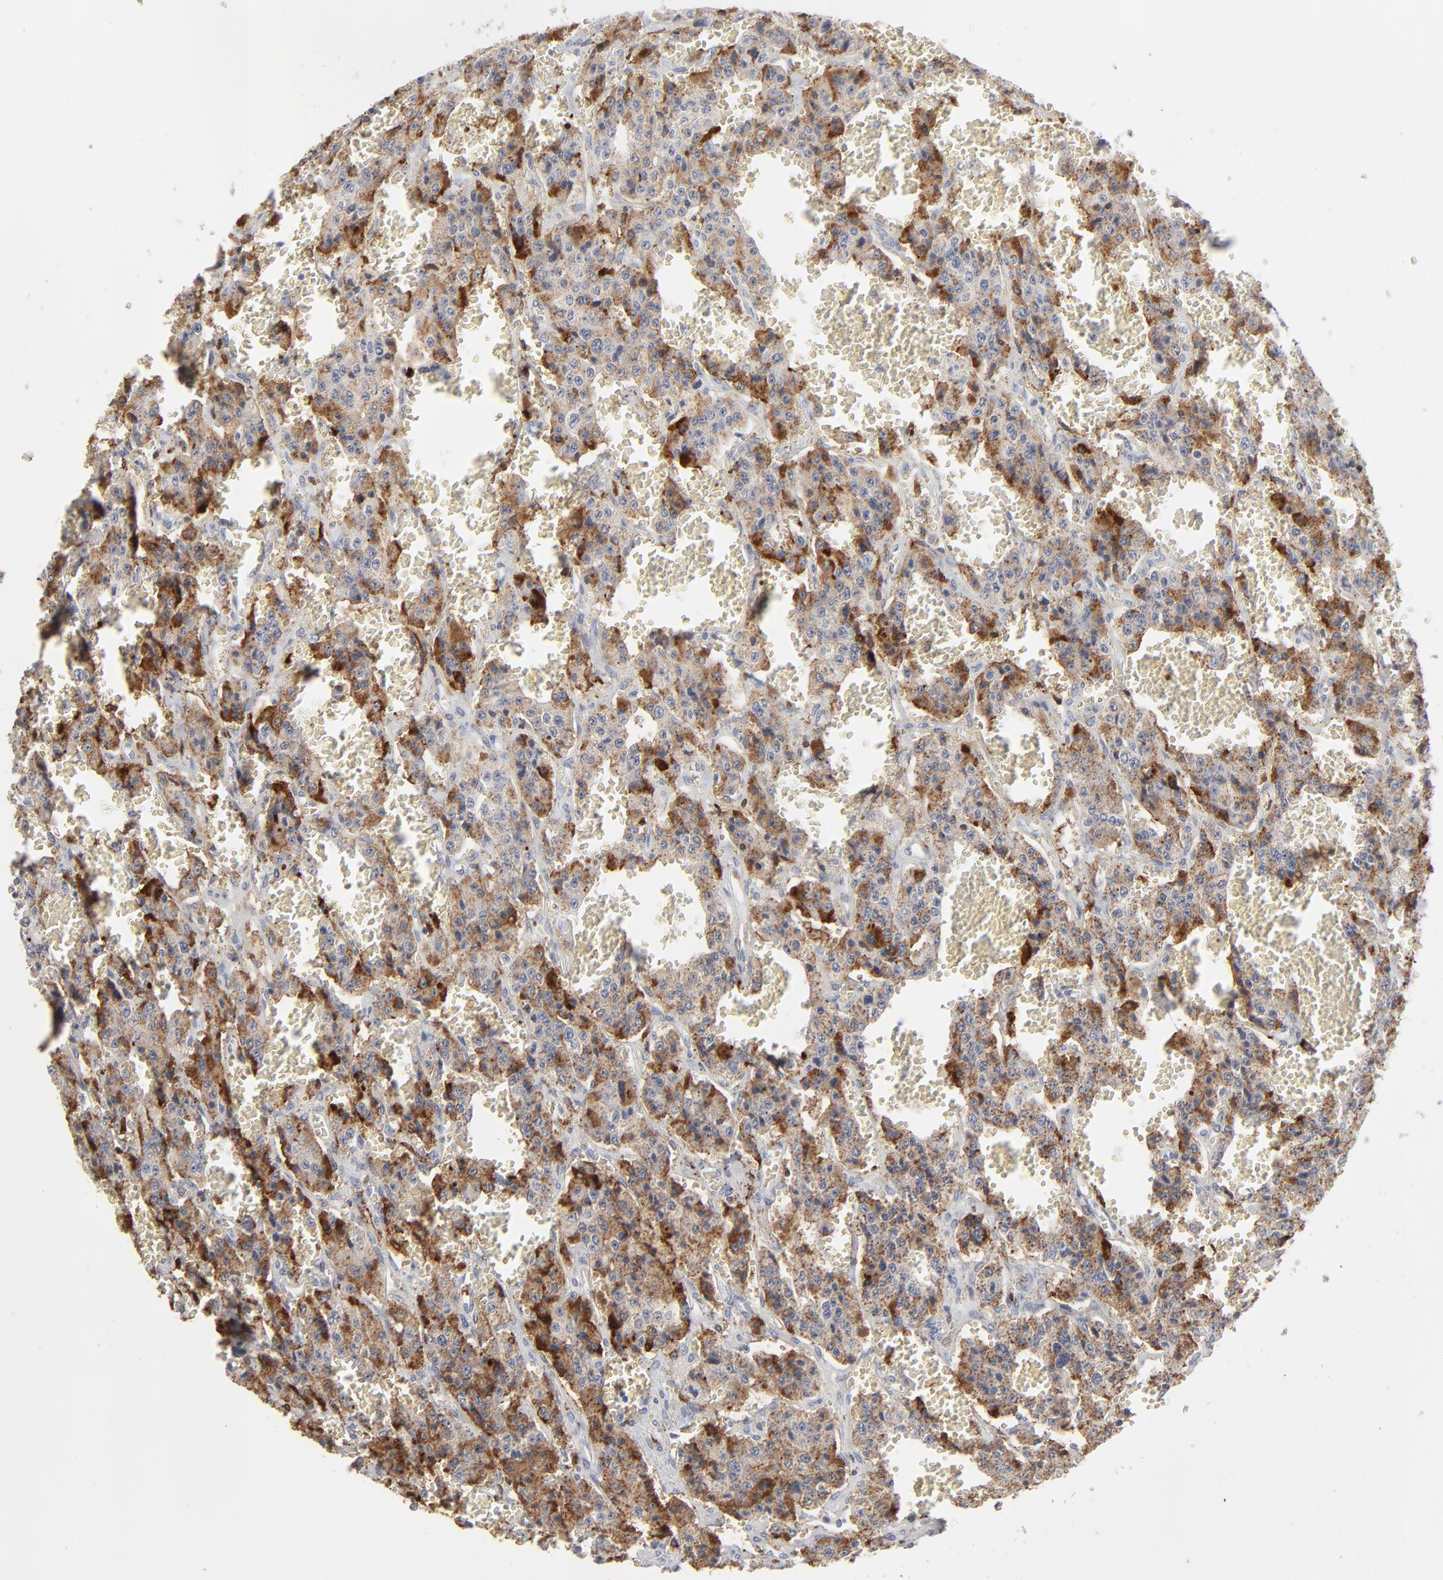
{"staining": {"intensity": "moderate", "quantity": "25%-75%", "location": "cytoplasmic/membranous"}, "tissue": "carcinoid", "cell_type": "Tumor cells", "image_type": "cancer", "snomed": [{"axis": "morphology", "description": "Carcinoid, malignant, NOS"}, {"axis": "topography", "description": "Small intestine"}], "caption": "The photomicrograph shows staining of carcinoid (malignant), revealing moderate cytoplasmic/membranous protein staining (brown color) within tumor cells.", "gene": "ANXA5", "patient": {"sex": "male", "age": 52}}